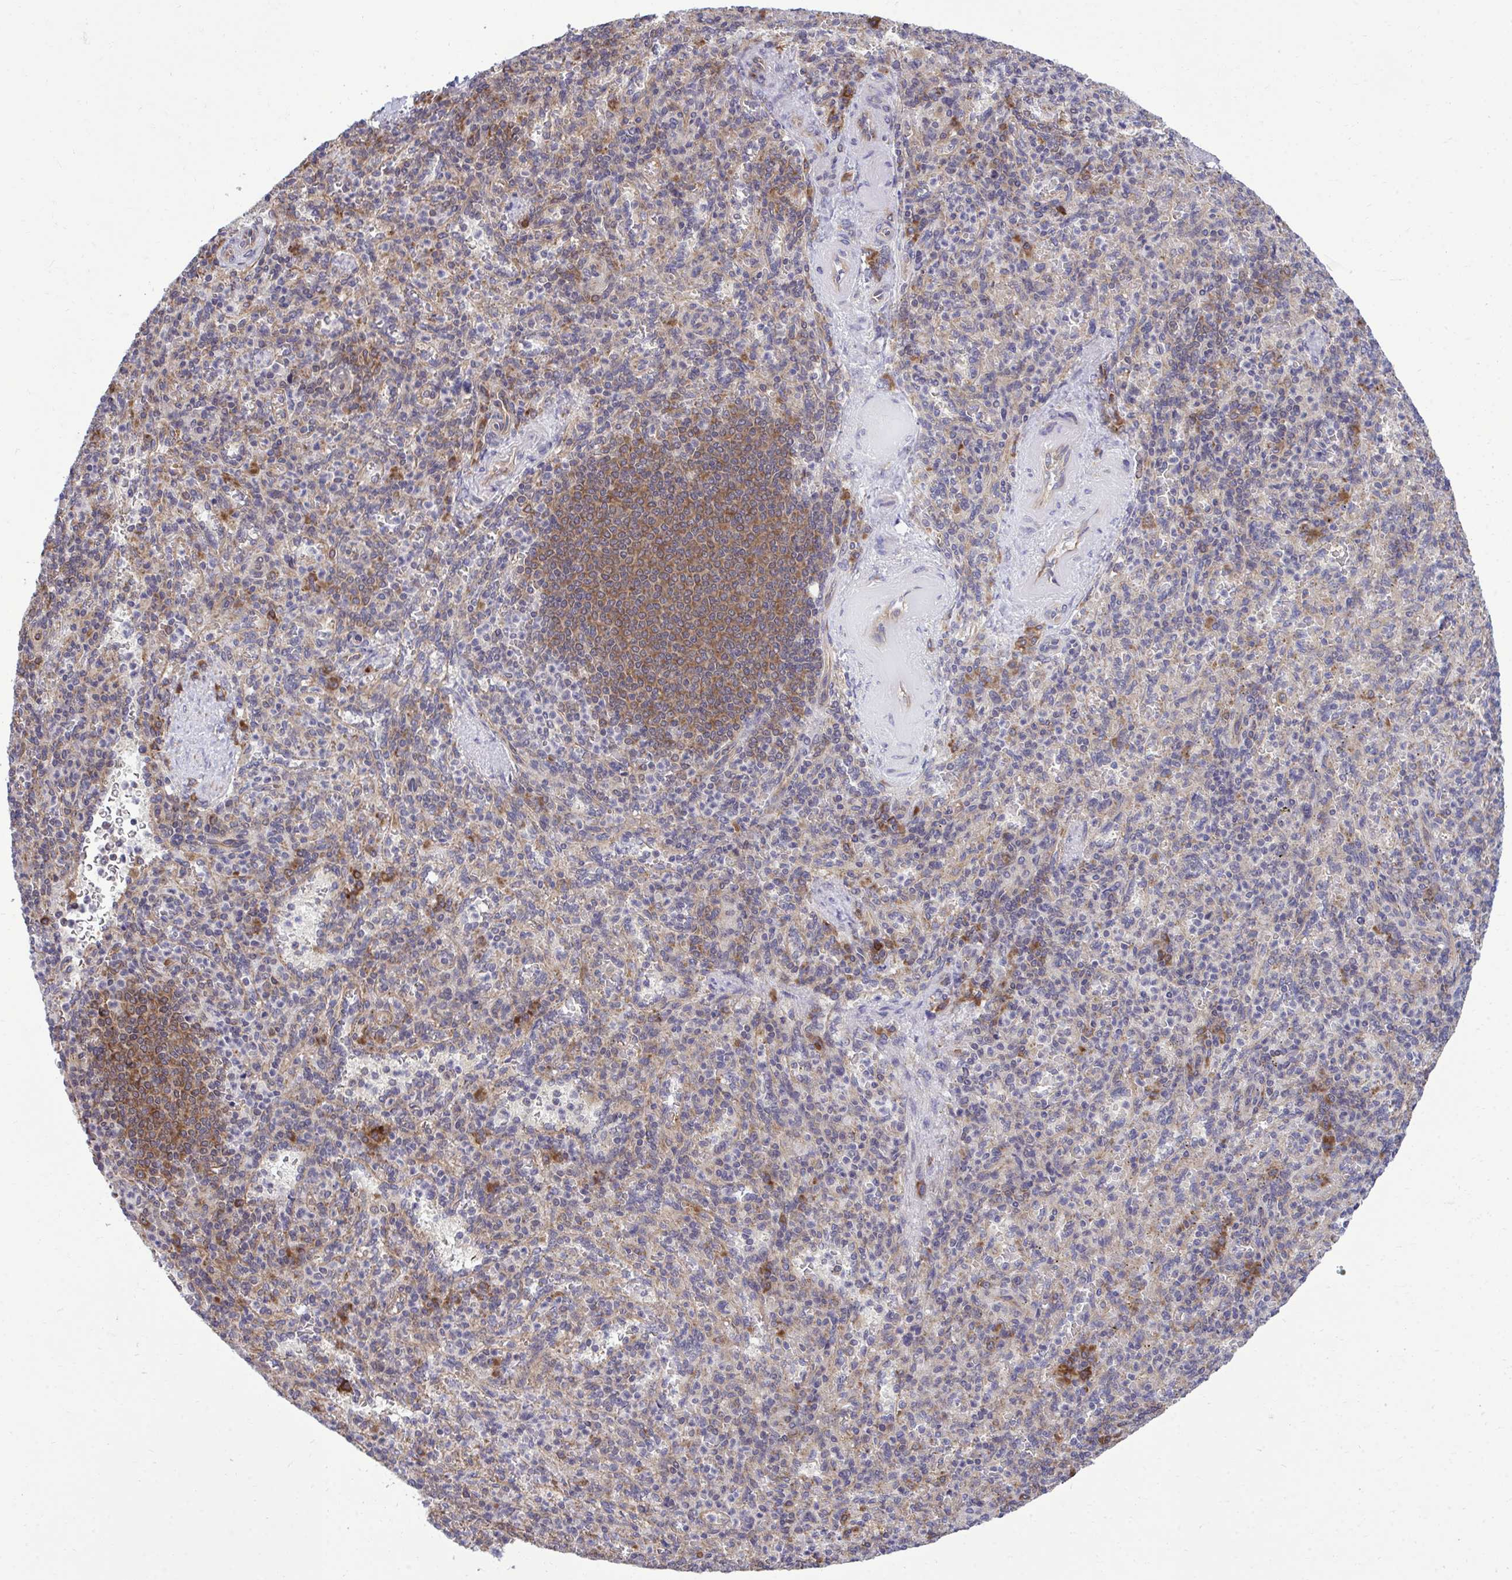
{"staining": {"intensity": "strong", "quantity": "<25%", "location": "cytoplasmic/membranous"}, "tissue": "spleen", "cell_type": "Cells in red pulp", "image_type": "normal", "snomed": [{"axis": "morphology", "description": "Normal tissue, NOS"}, {"axis": "topography", "description": "Spleen"}], "caption": "Protein analysis of normal spleen shows strong cytoplasmic/membranous positivity in approximately <25% of cells in red pulp.", "gene": "RPS15", "patient": {"sex": "female", "age": 74}}